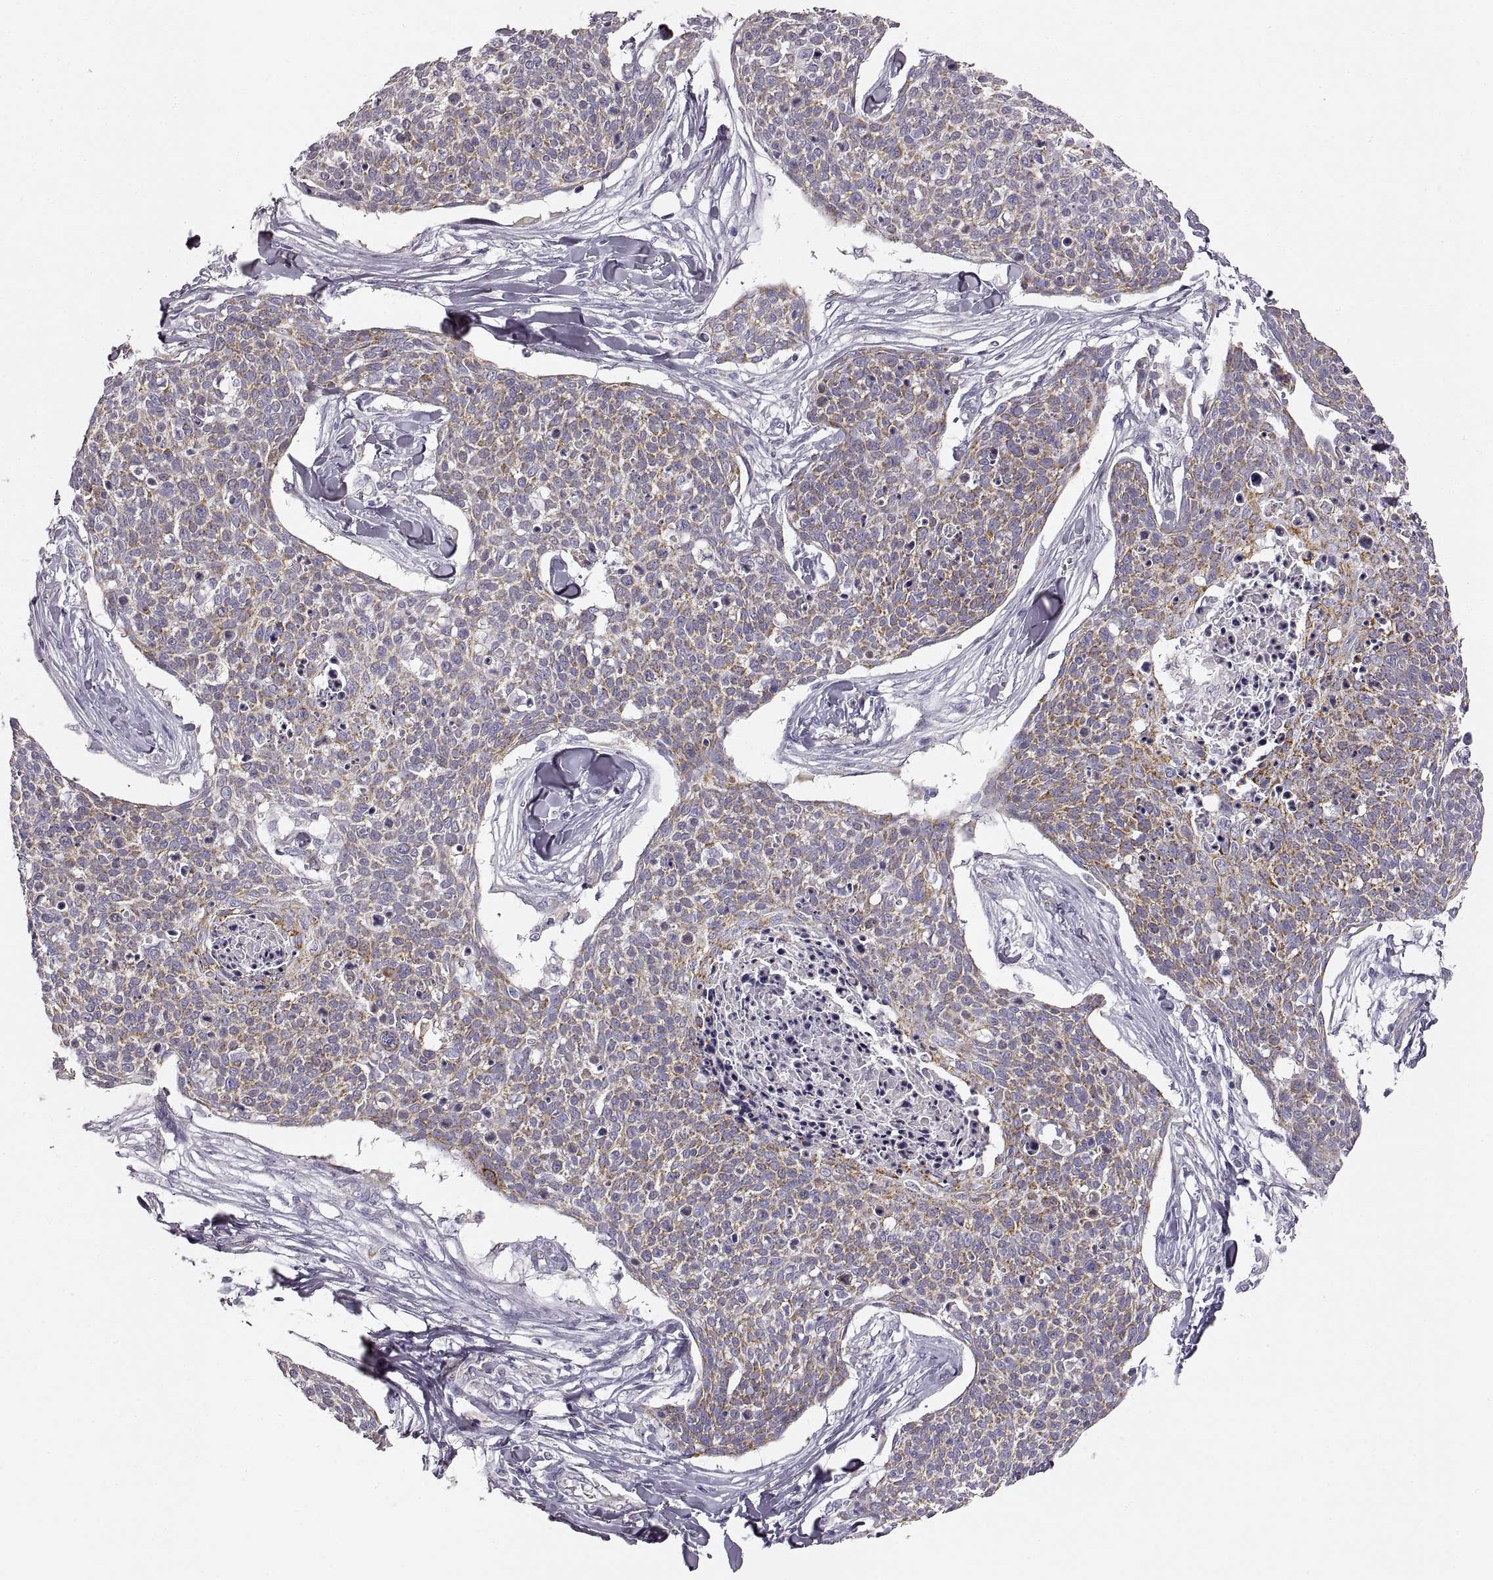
{"staining": {"intensity": "weak", "quantity": ">75%", "location": "cytoplasmic/membranous"}, "tissue": "skin cancer", "cell_type": "Tumor cells", "image_type": "cancer", "snomed": [{"axis": "morphology", "description": "Squamous cell carcinoma, NOS"}, {"axis": "topography", "description": "Skin"}, {"axis": "topography", "description": "Vulva"}], "caption": "Skin cancer stained for a protein displays weak cytoplasmic/membranous positivity in tumor cells.", "gene": "RDH13", "patient": {"sex": "female", "age": 75}}